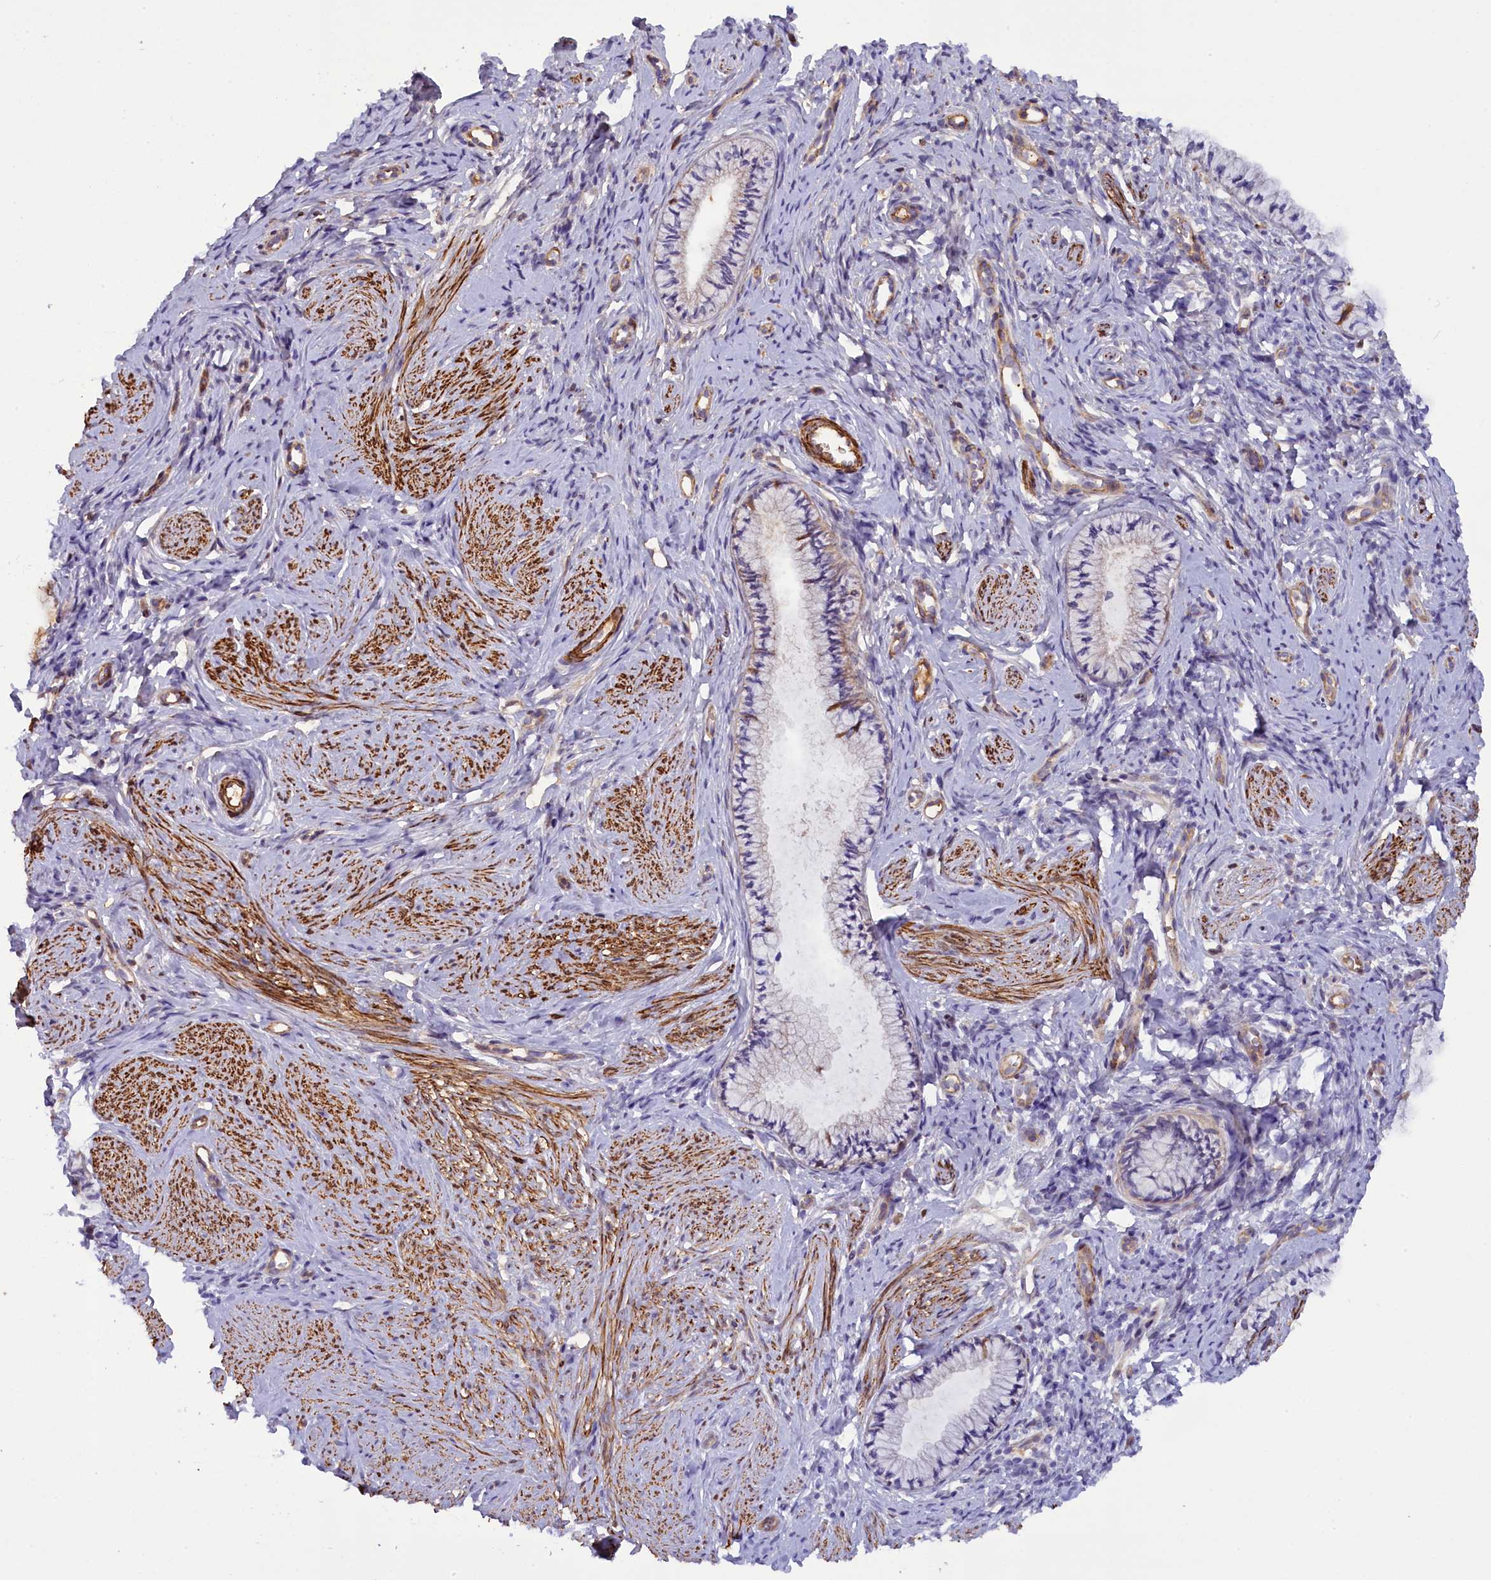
{"staining": {"intensity": "negative", "quantity": "none", "location": "none"}, "tissue": "cervix", "cell_type": "Glandular cells", "image_type": "normal", "snomed": [{"axis": "morphology", "description": "Normal tissue, NOS"}, {"axis": "topography", "description": "Cervix"}], "caption": "A micrograph of cervix stained for a protein shows no brown staining in glandular cells.", "gene": "FUZ", "patient": {"sex": "female", "age": 57}}